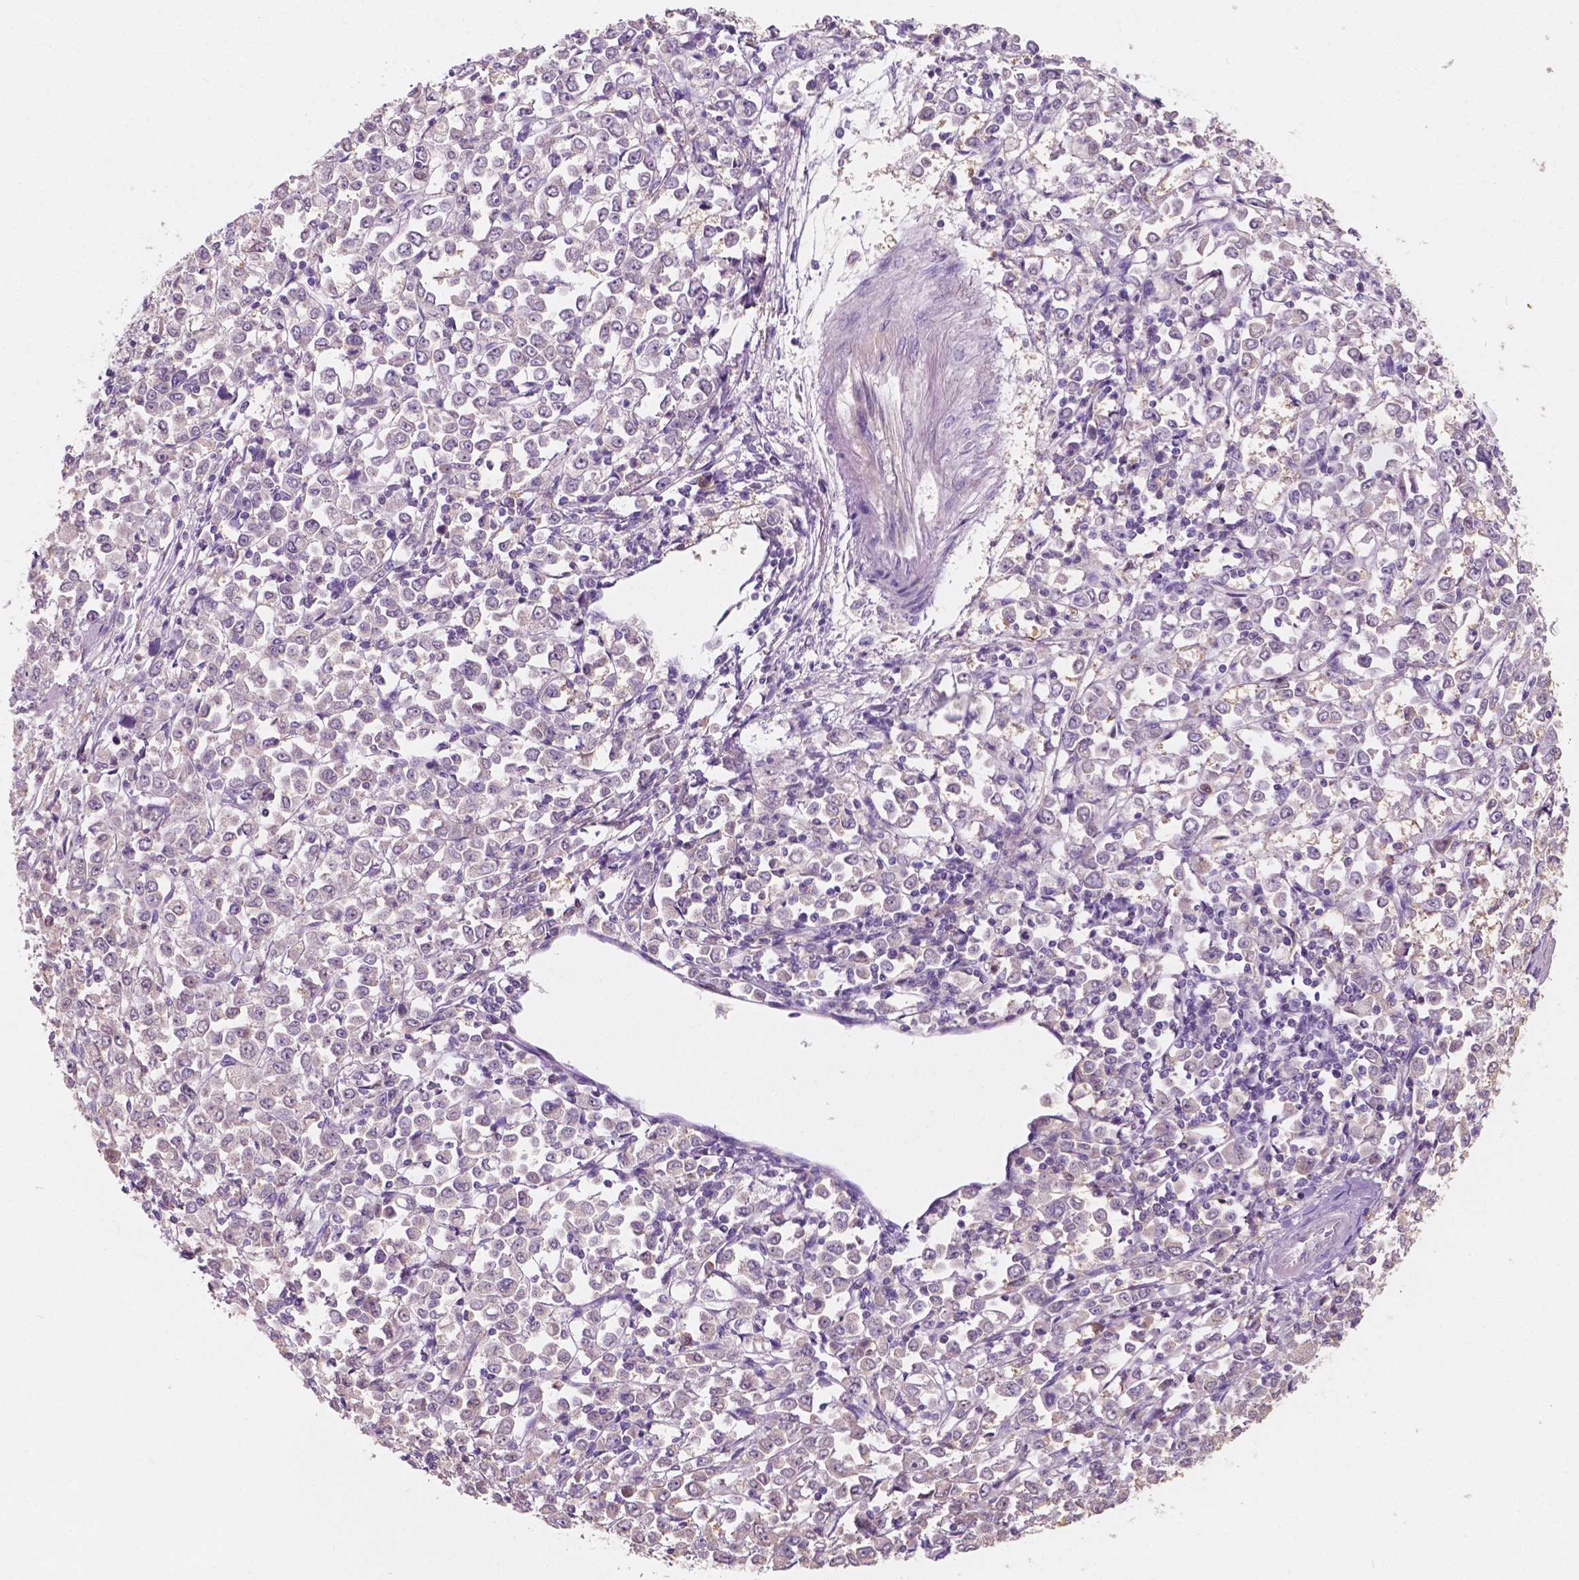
{"staining": {"intensity": "negative", "quantity": "none", "location": "none"}, "tissue": "stomach cancer", "cell_type": "Tumor cells", "image_type": "cancer", "snomed": [{"axis": "morphology", "description": "Adenocarcinoma, NOS"}, {"axis": "topography", "description": "Stomach, upper"}], "caption": "Protein analysis of stomach adenocarcinoma exhibits no significant expression in tumor cells. The staining was performed using DAB (3,3'-diaminobenzidine) to visualize the protein expression in brown, while the nuclei were stained in blue with hematoxylin (Magnification: 20x).", "gene": "SEMA4A", "patient": {"sex": "male", "age": 70}}